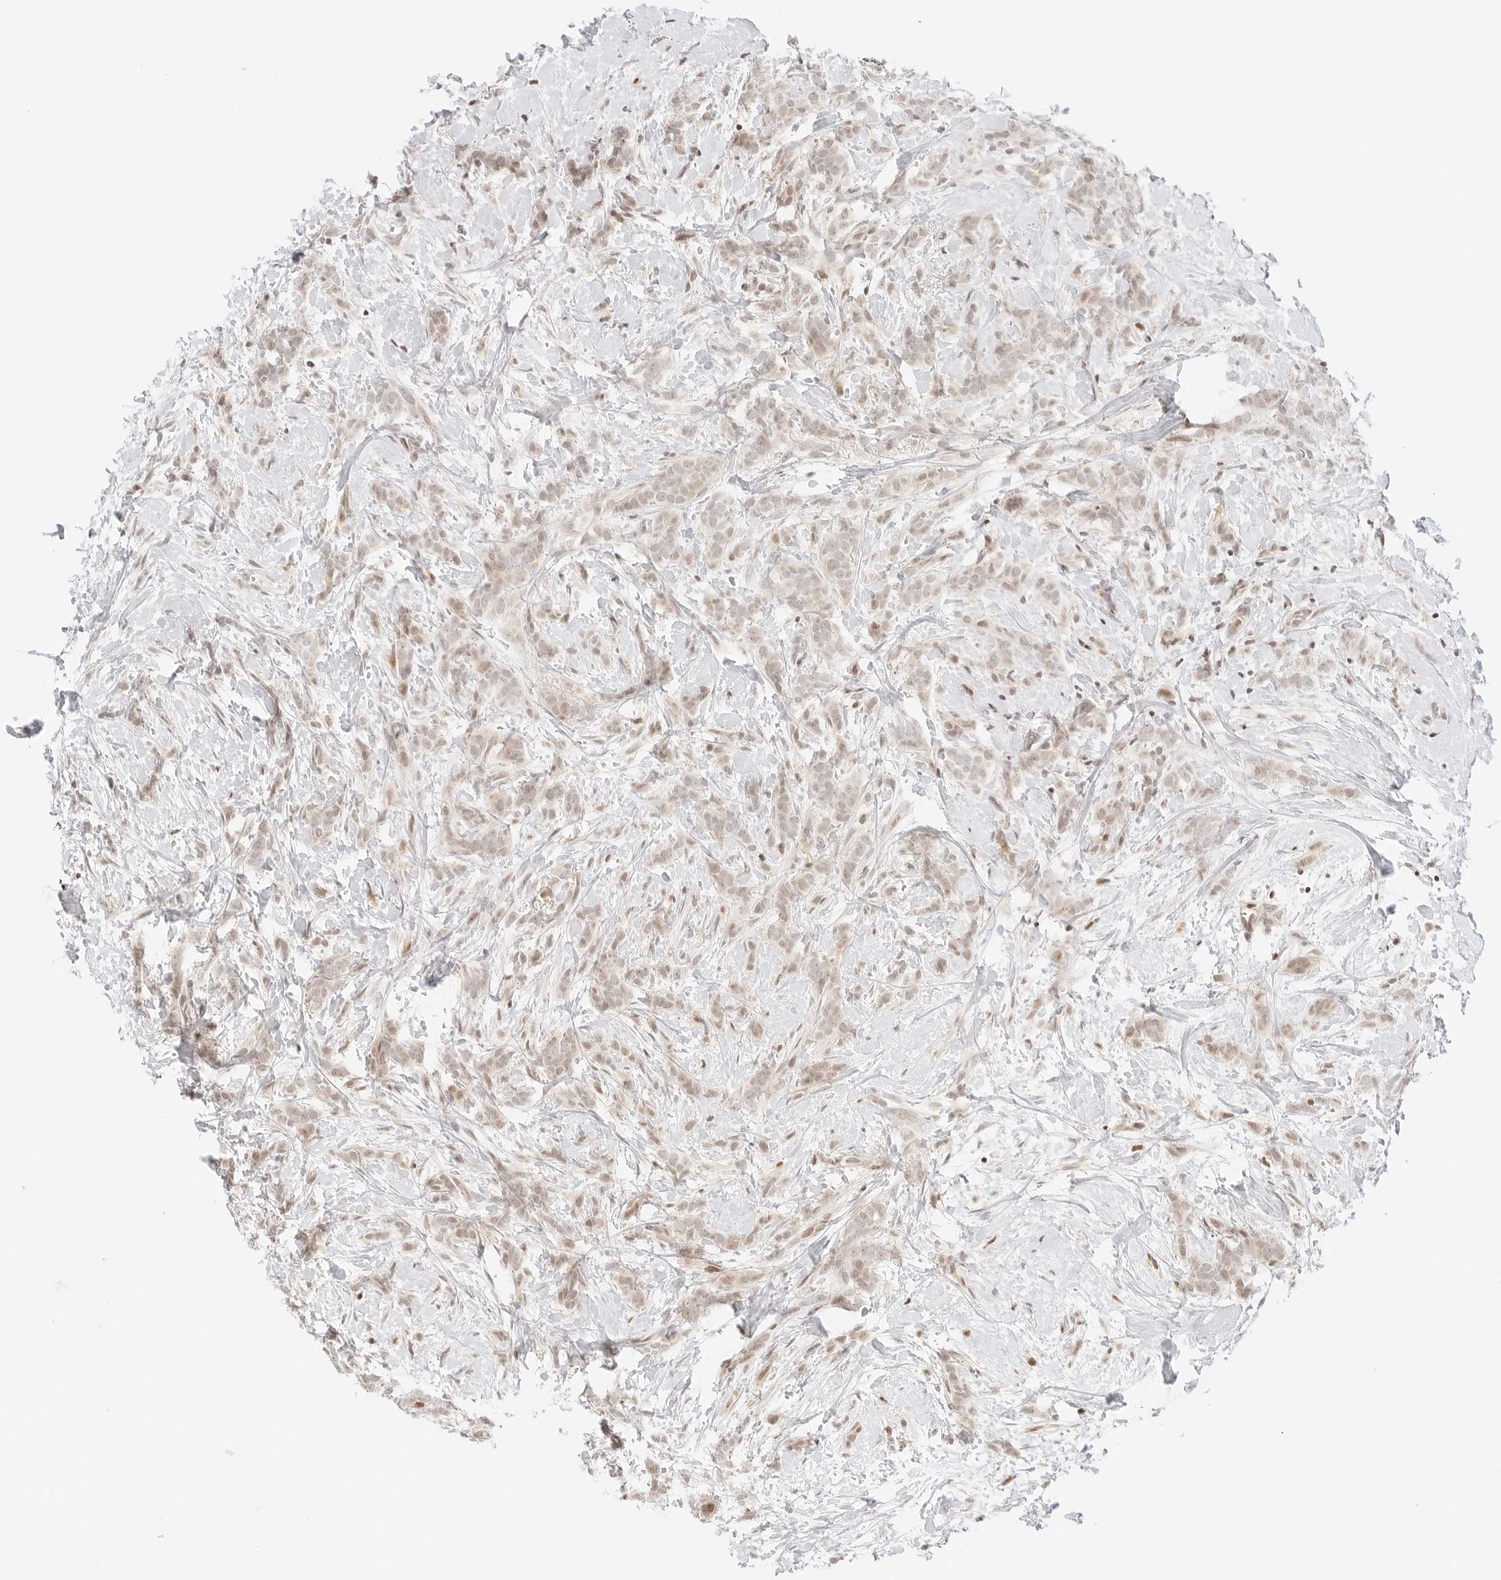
{"staining": {"intensity": "weak", "quantity": ">75%", "location": "cytoplasmic/membranous,nuclear"}, "tissue": "breast cancer", "cell_type": "Tumor cells", "image_type": "cancer", "snomed": [{"axis": "morphology", "description": "Lobular carcinoma, in situ"}, {"axis": "morphology", "description": "Lobular carcinoma"}, {"axis": "topography", "description": "Breast"}], "caption": "Weak cytoplasmic/membranous and nuclear protein positivity is identified in about >75% of tumor cells in lobular carcinoma in situ (breast).", "gene": "RPS6KL1", "patient": {"sex": "female", "age": 41}}